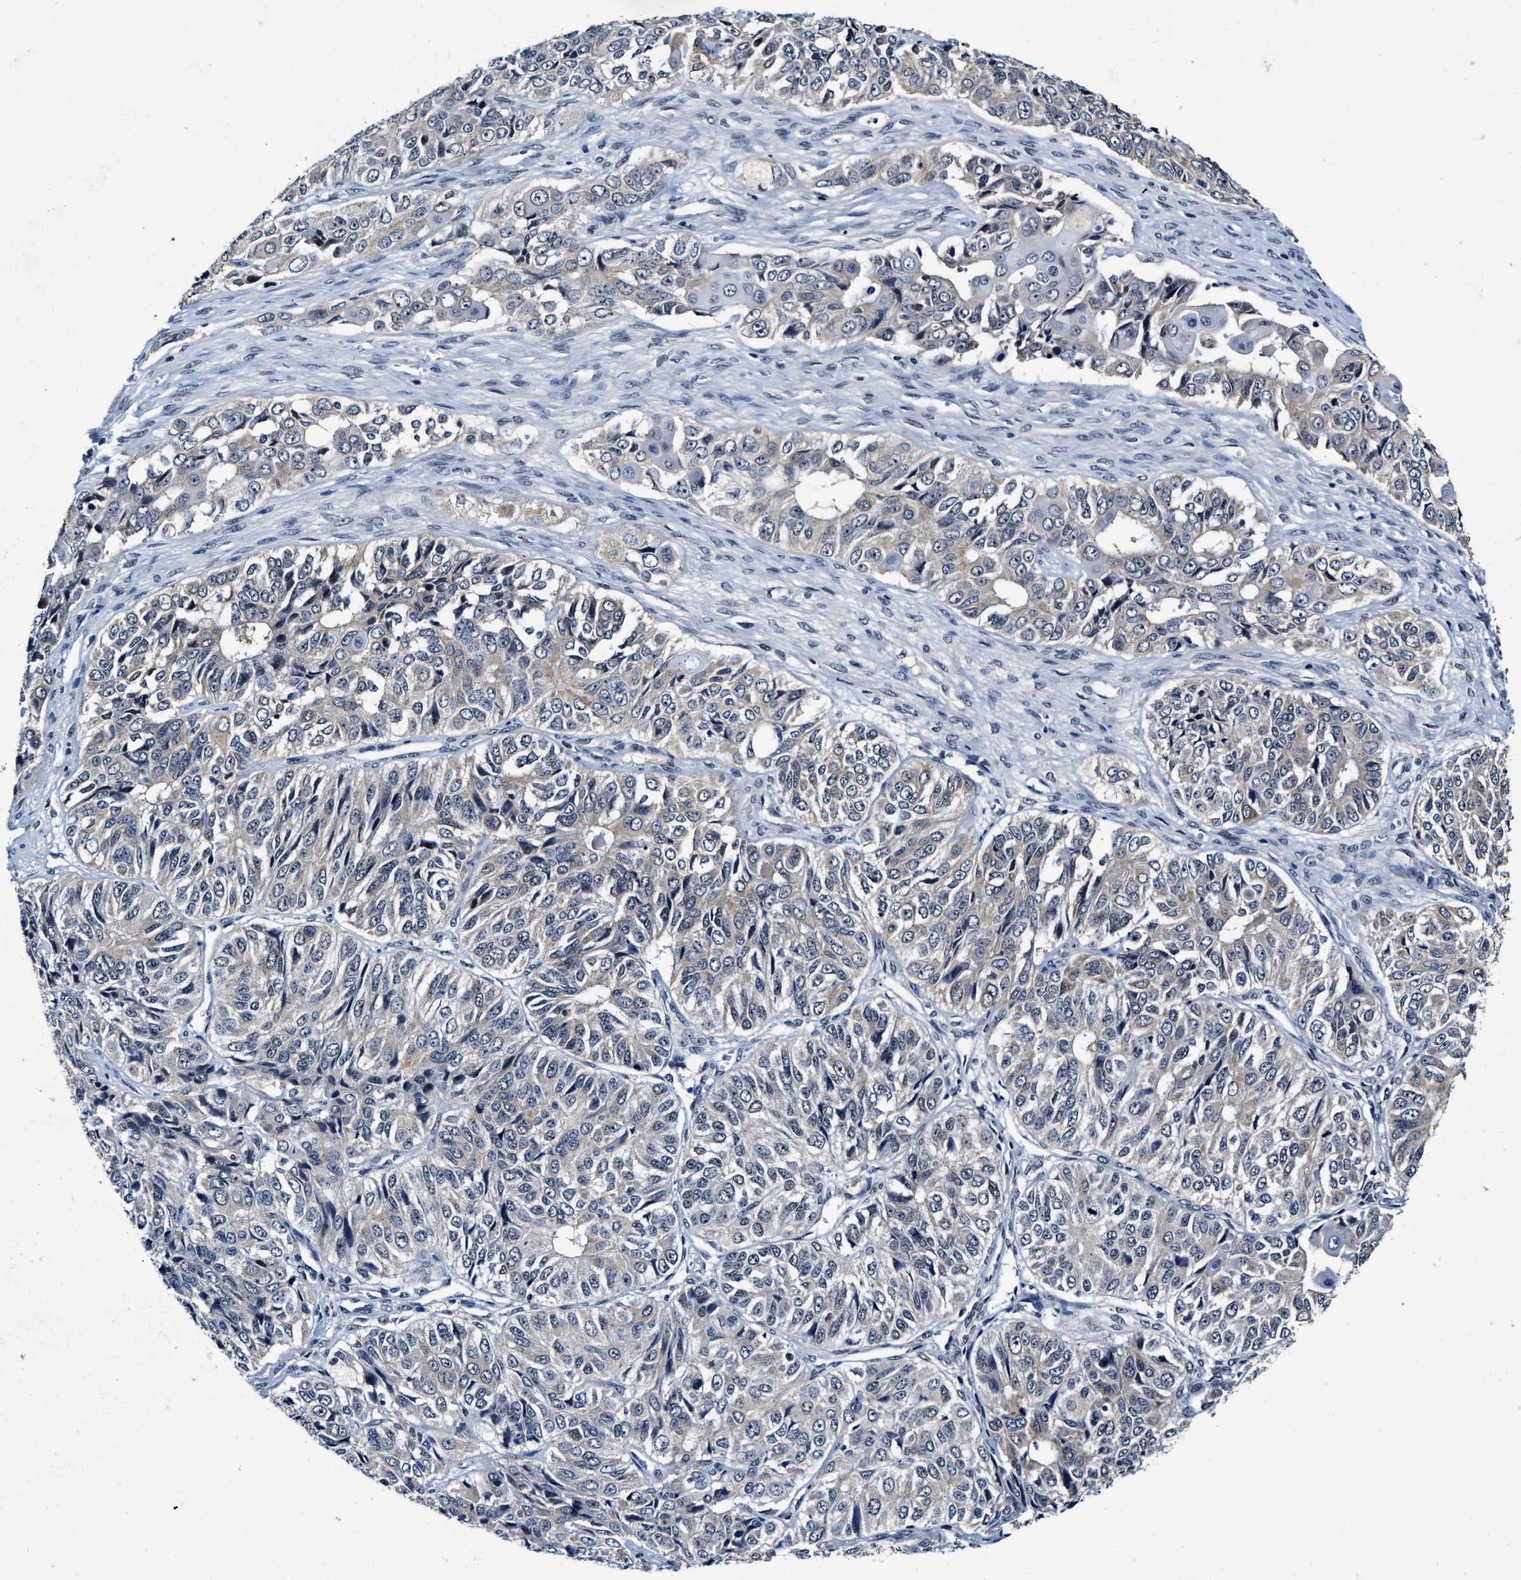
{"staining": {"intensity": "negative", "quantity": "none", "location": "none"}, "tissue": "ovarian cancer", "cell_type": "Tumor cells", "image_type": "cancer", "snomed": [{"axis": "morphology", "description": "Carcinoma, endometroid"}, {"axis": "topography", "description": "Ovary"}], "caption": "DAB immunohistochemical staining of ovarian endometroid carcinoma exhibits no significant positivity in tumor cells.", "gene": "INIP", "patient": {"sex": "female", "age": 51}}